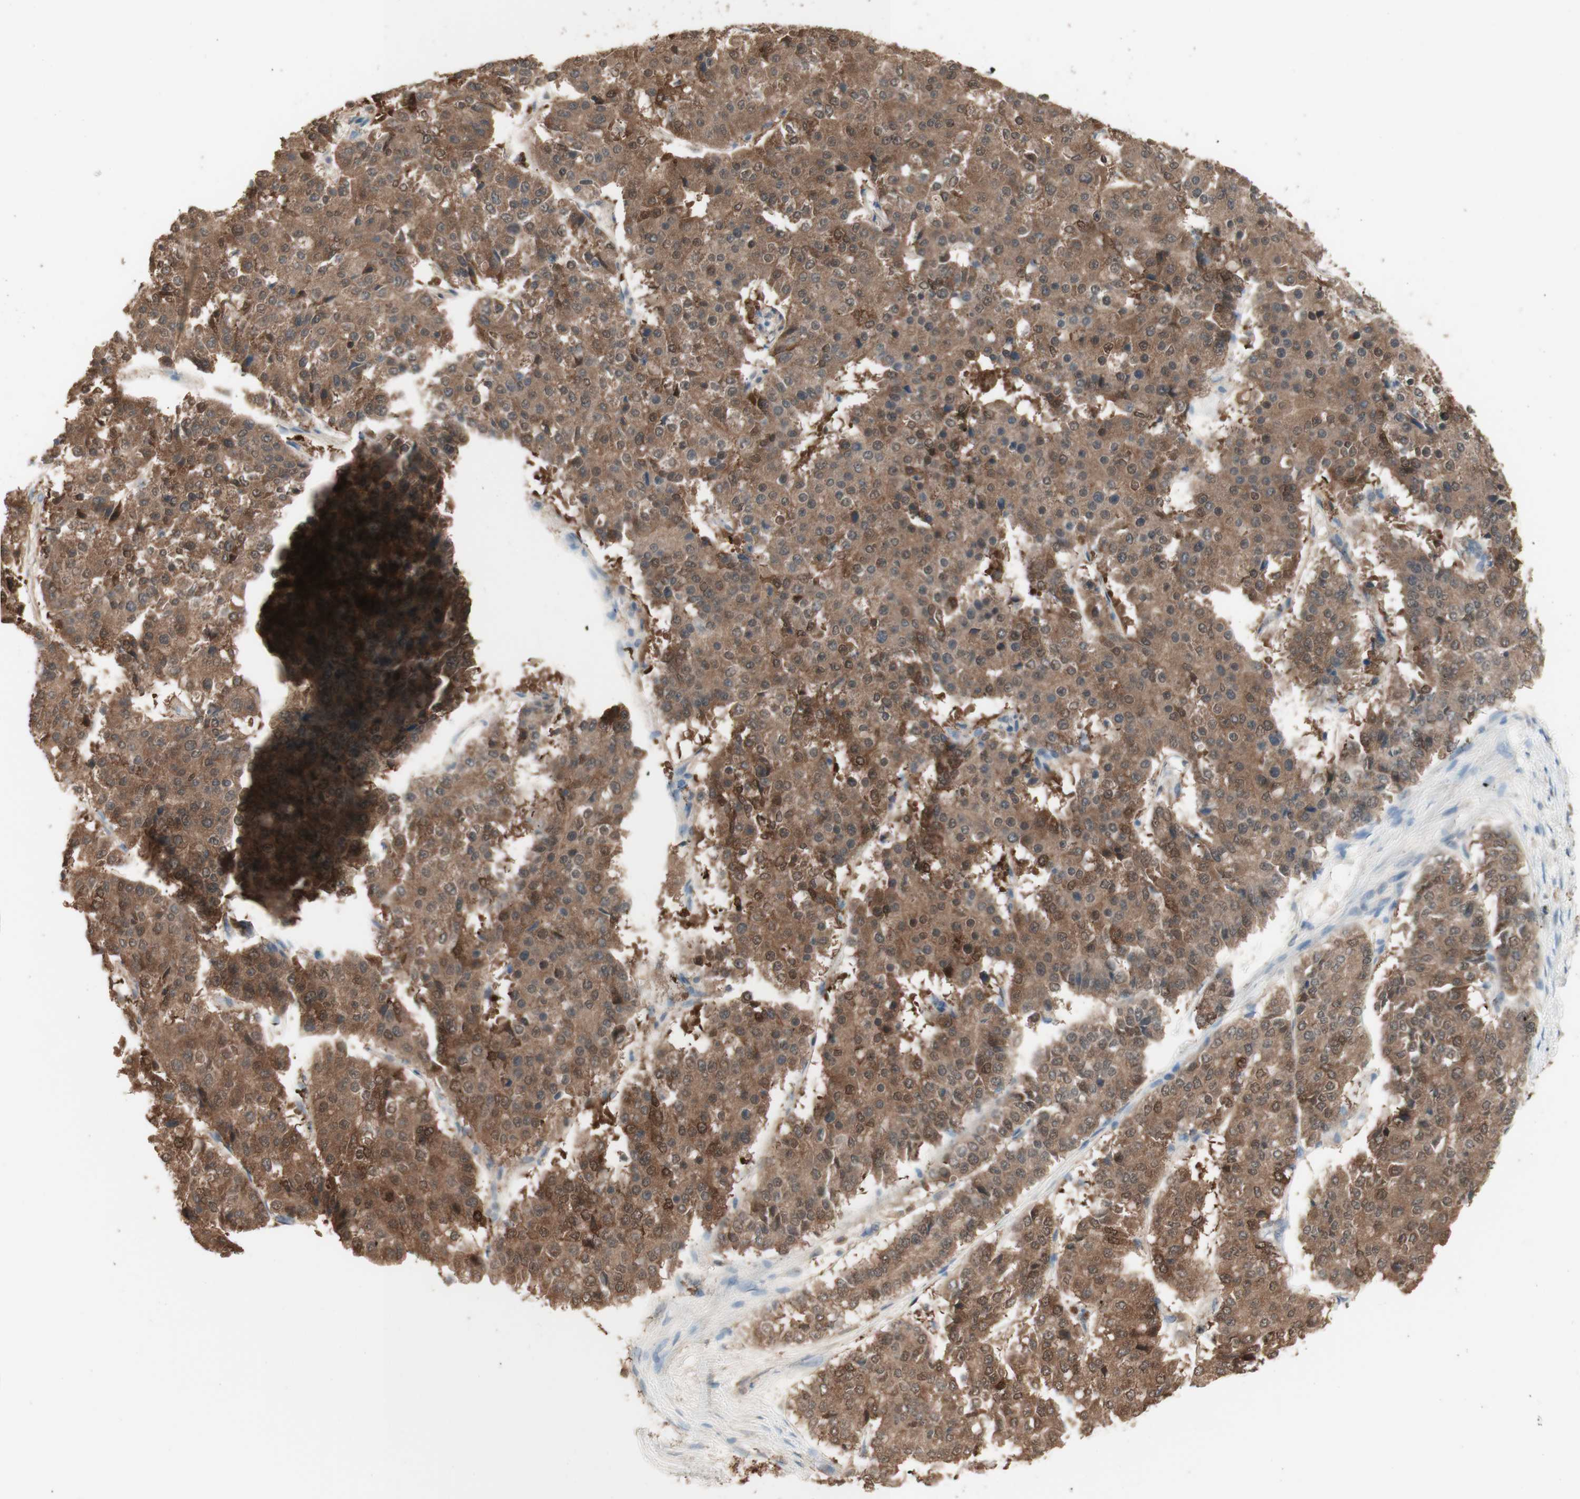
{"staining": {"intensity": "moderate", "quantity": ">75%", "location": "cytoplasmic/membranous"}, "tissue": "pancreatic cancer", "cell_type": "Tumor cells", "image_type": "cancer", "snomed": [{"axis": "morphology", "description": "Adenocarcinoma, NOS"}, {"axis": "topography", "description": "Pancreas"}], "caption": "Immunohistochemistry (IHC) micrograph of pancreatic adenocarcinoma stained for a protein (brown), which shows medium levels of moderate cytoplasmic/membranous expression in about >75% of tumor cells.", "gene": "COMT", "patient": {"sex": "male", "age": 50}}